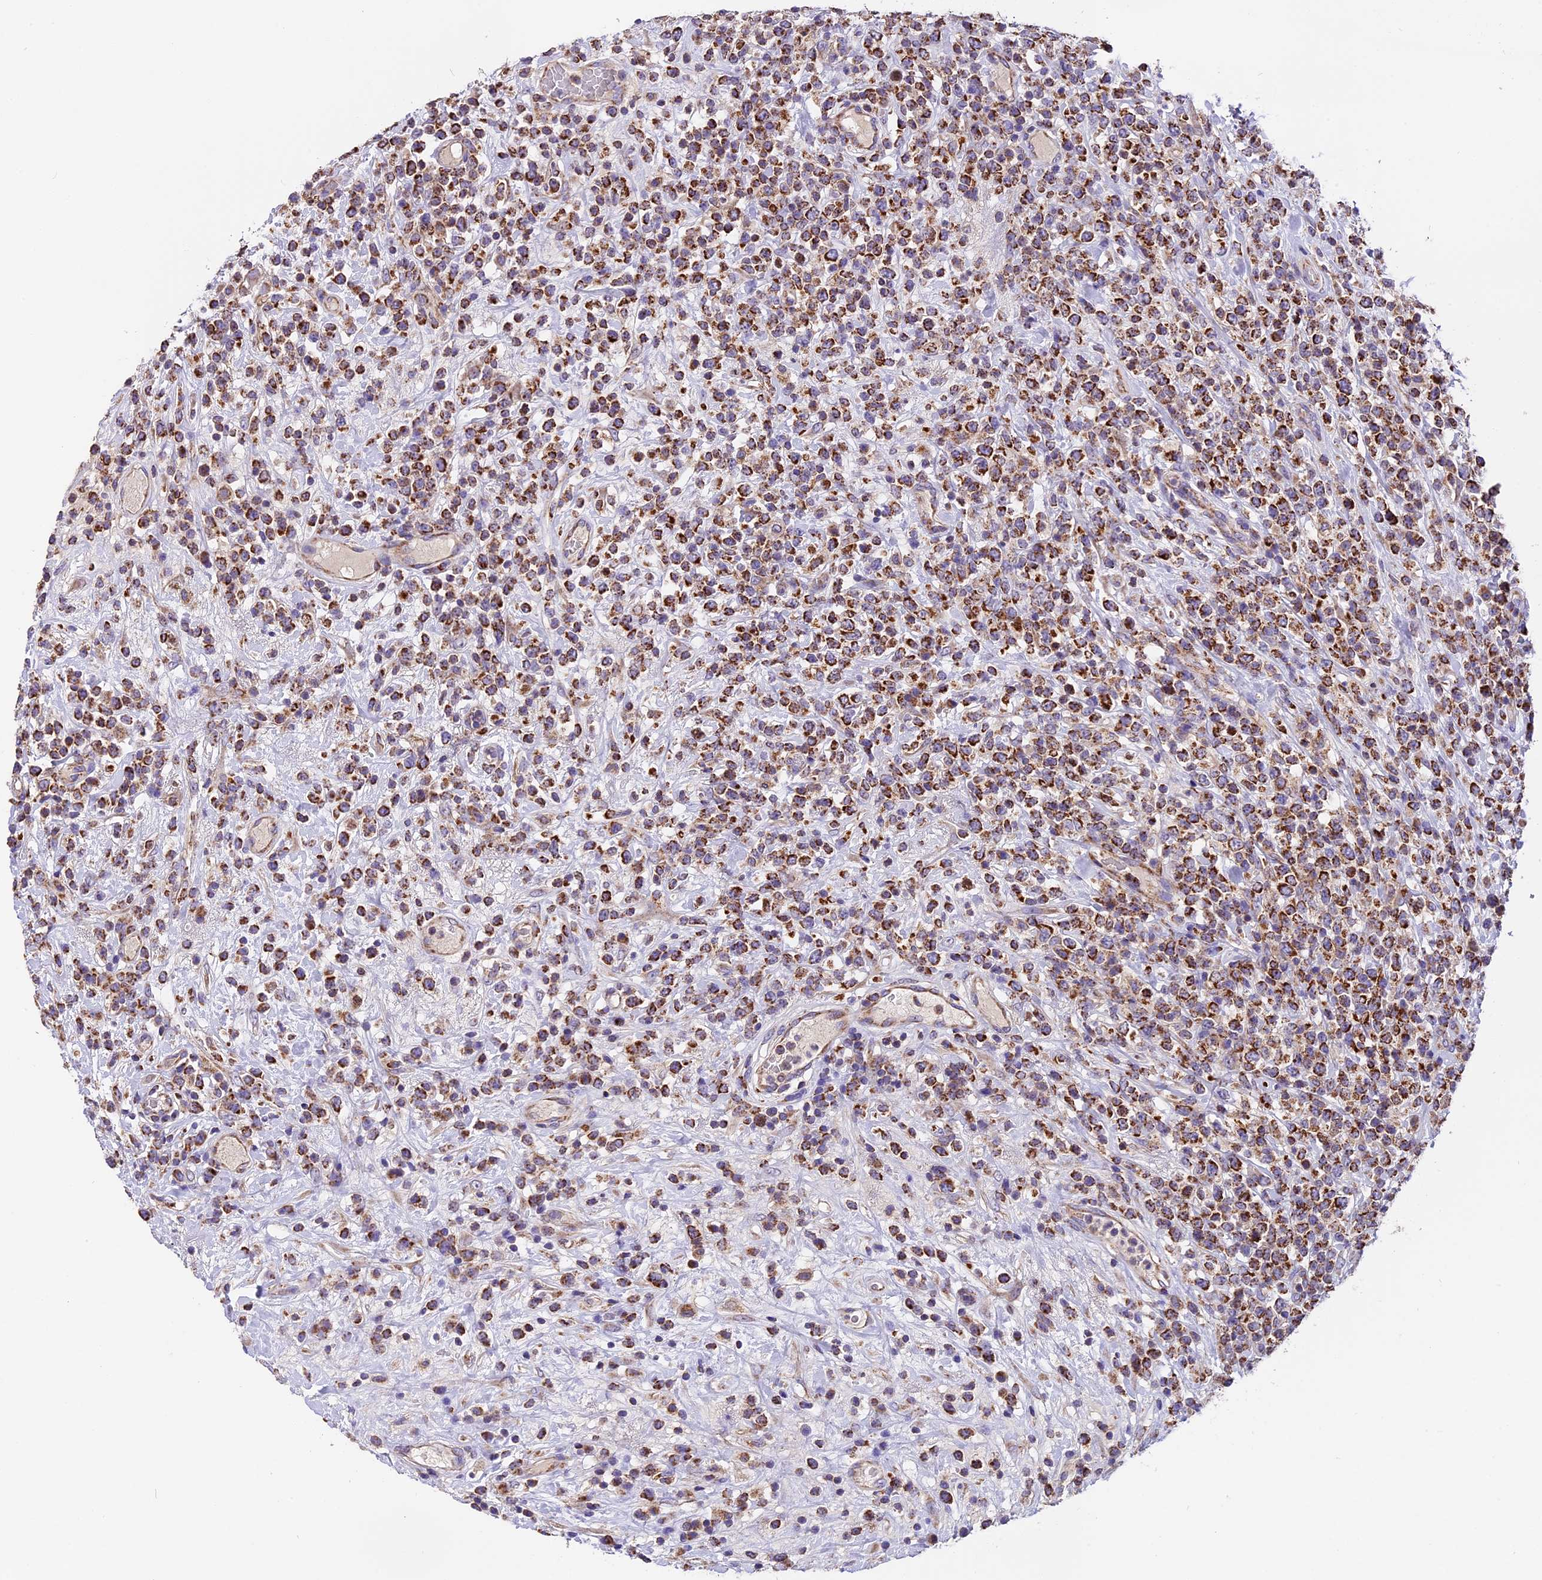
{"staining": {"intensity": "moderate", "quantity": ">75%", "location": "cytoplasmic/membranous"}, "tissue": "lymphoma", "cell_type": "Tumor cells", "image_type": "cancer", "snomed": [{"axis": "morphology", "description": "Malignant lymphoma, non-Hodgkin's type, High grade"}, {"axis": "topography", "description": "Colon"}], "caption": "Malignant lymphoma, non-Hodgkin's type (high-grade) tissue exhibits moderate cytoplasmic/membranous positivity in about >75% of tumor cells The staining was performed using DAB (3,3'-diaminobenzidine), with brown indicating positive protein expression. Nuclei are stained blue with hematoxylin.", "gene": "MGME1", "patient": {"sex": "female", "age": 53}}